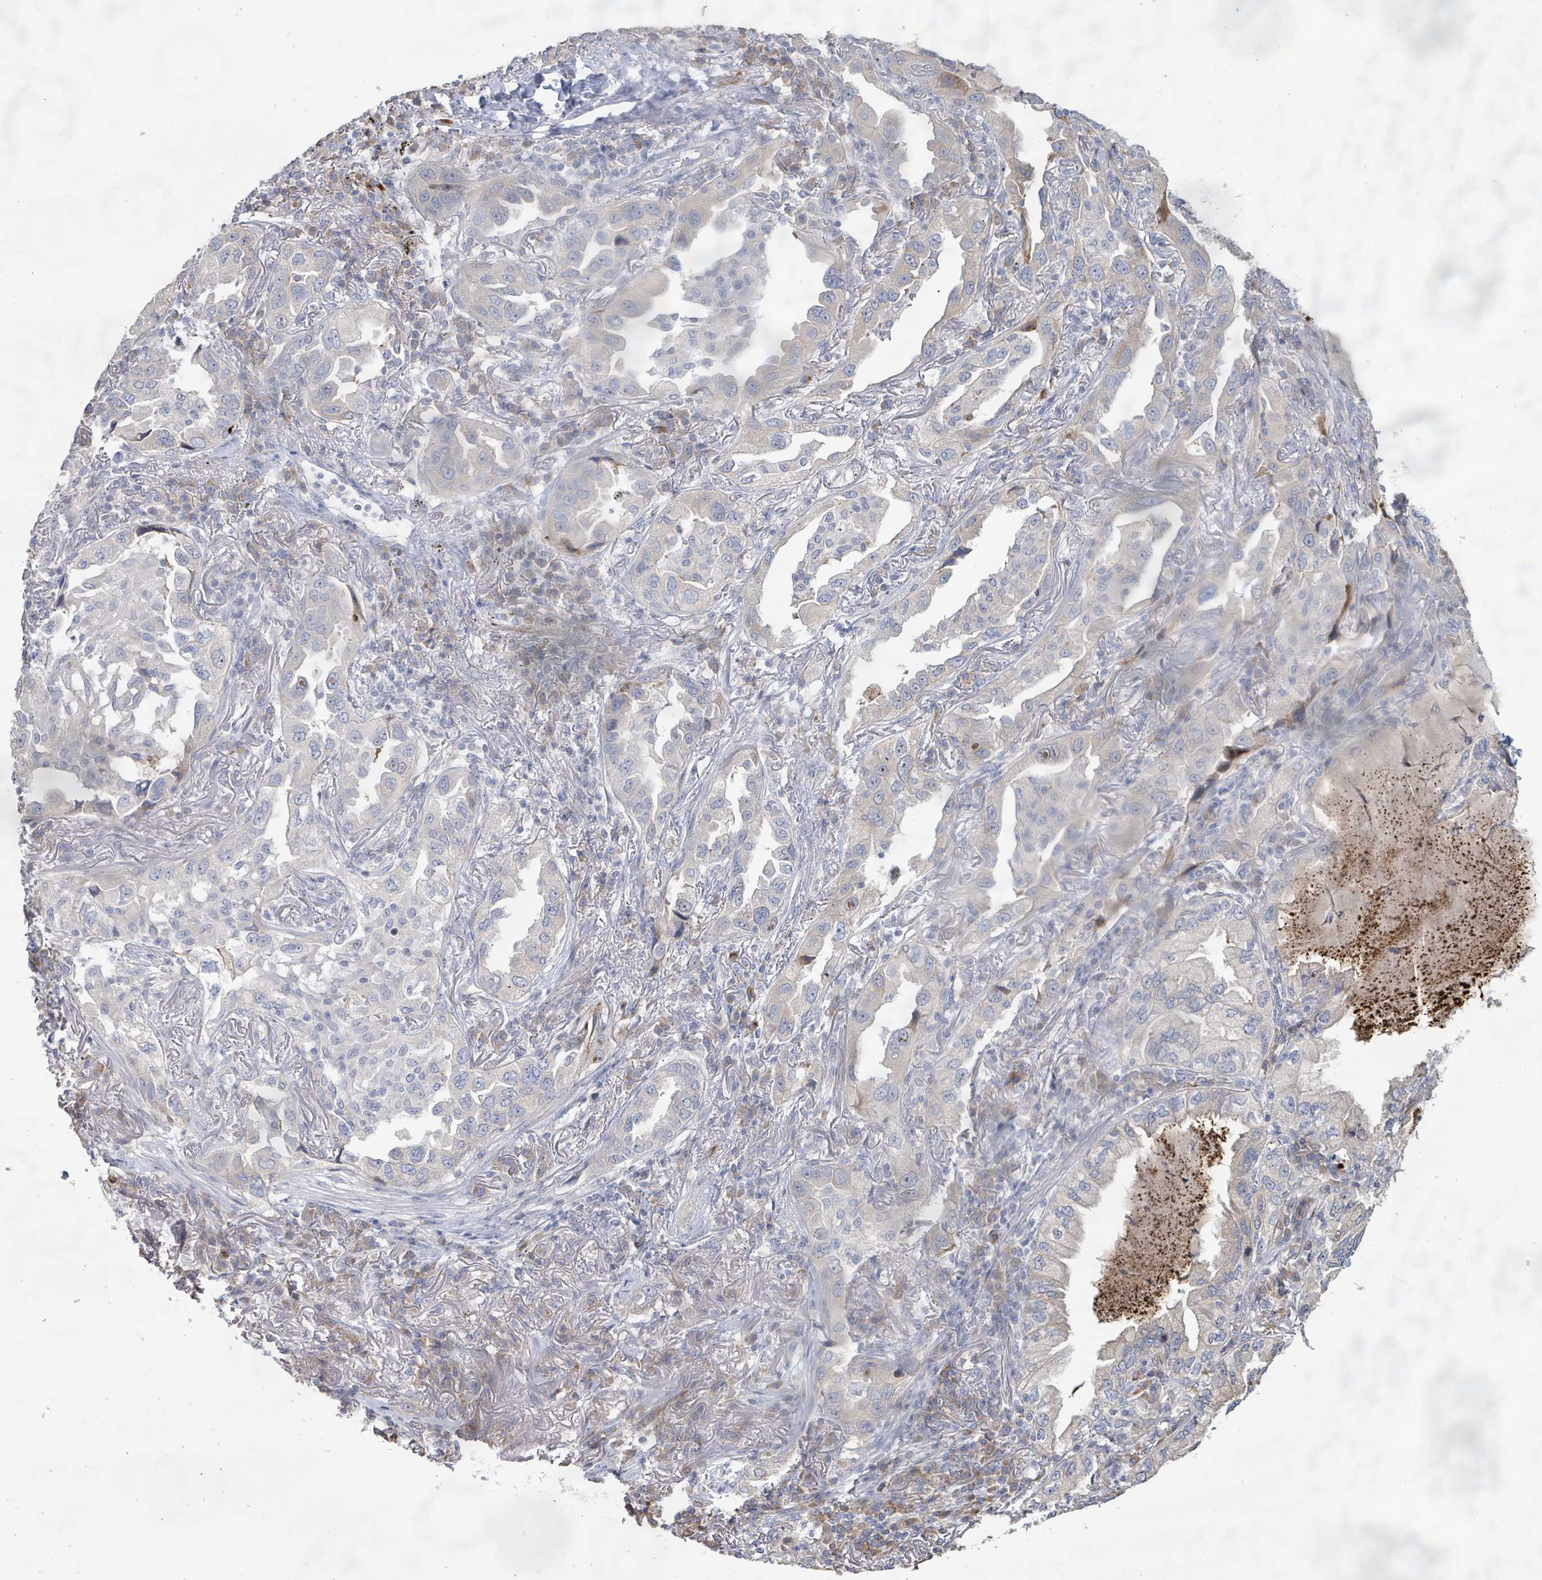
{"staining": {"intensity": "negative", "quantity": "none", "location": "none"}, "tissue": "lung cancer", "cell_type": "Tumor cells", "image_type": "cancer", "snomed": [{"axis": "morphology", "description": "Adenocarcinoma, NOS"}, {"axis": "topography", "description": "Lung"}], "caption": "Image shows no protein expression in tumor cells of adenocarcinoma (lung) tissue.", "gene": "KCNS2", "patient": {"sex": "female", "age": 69}}